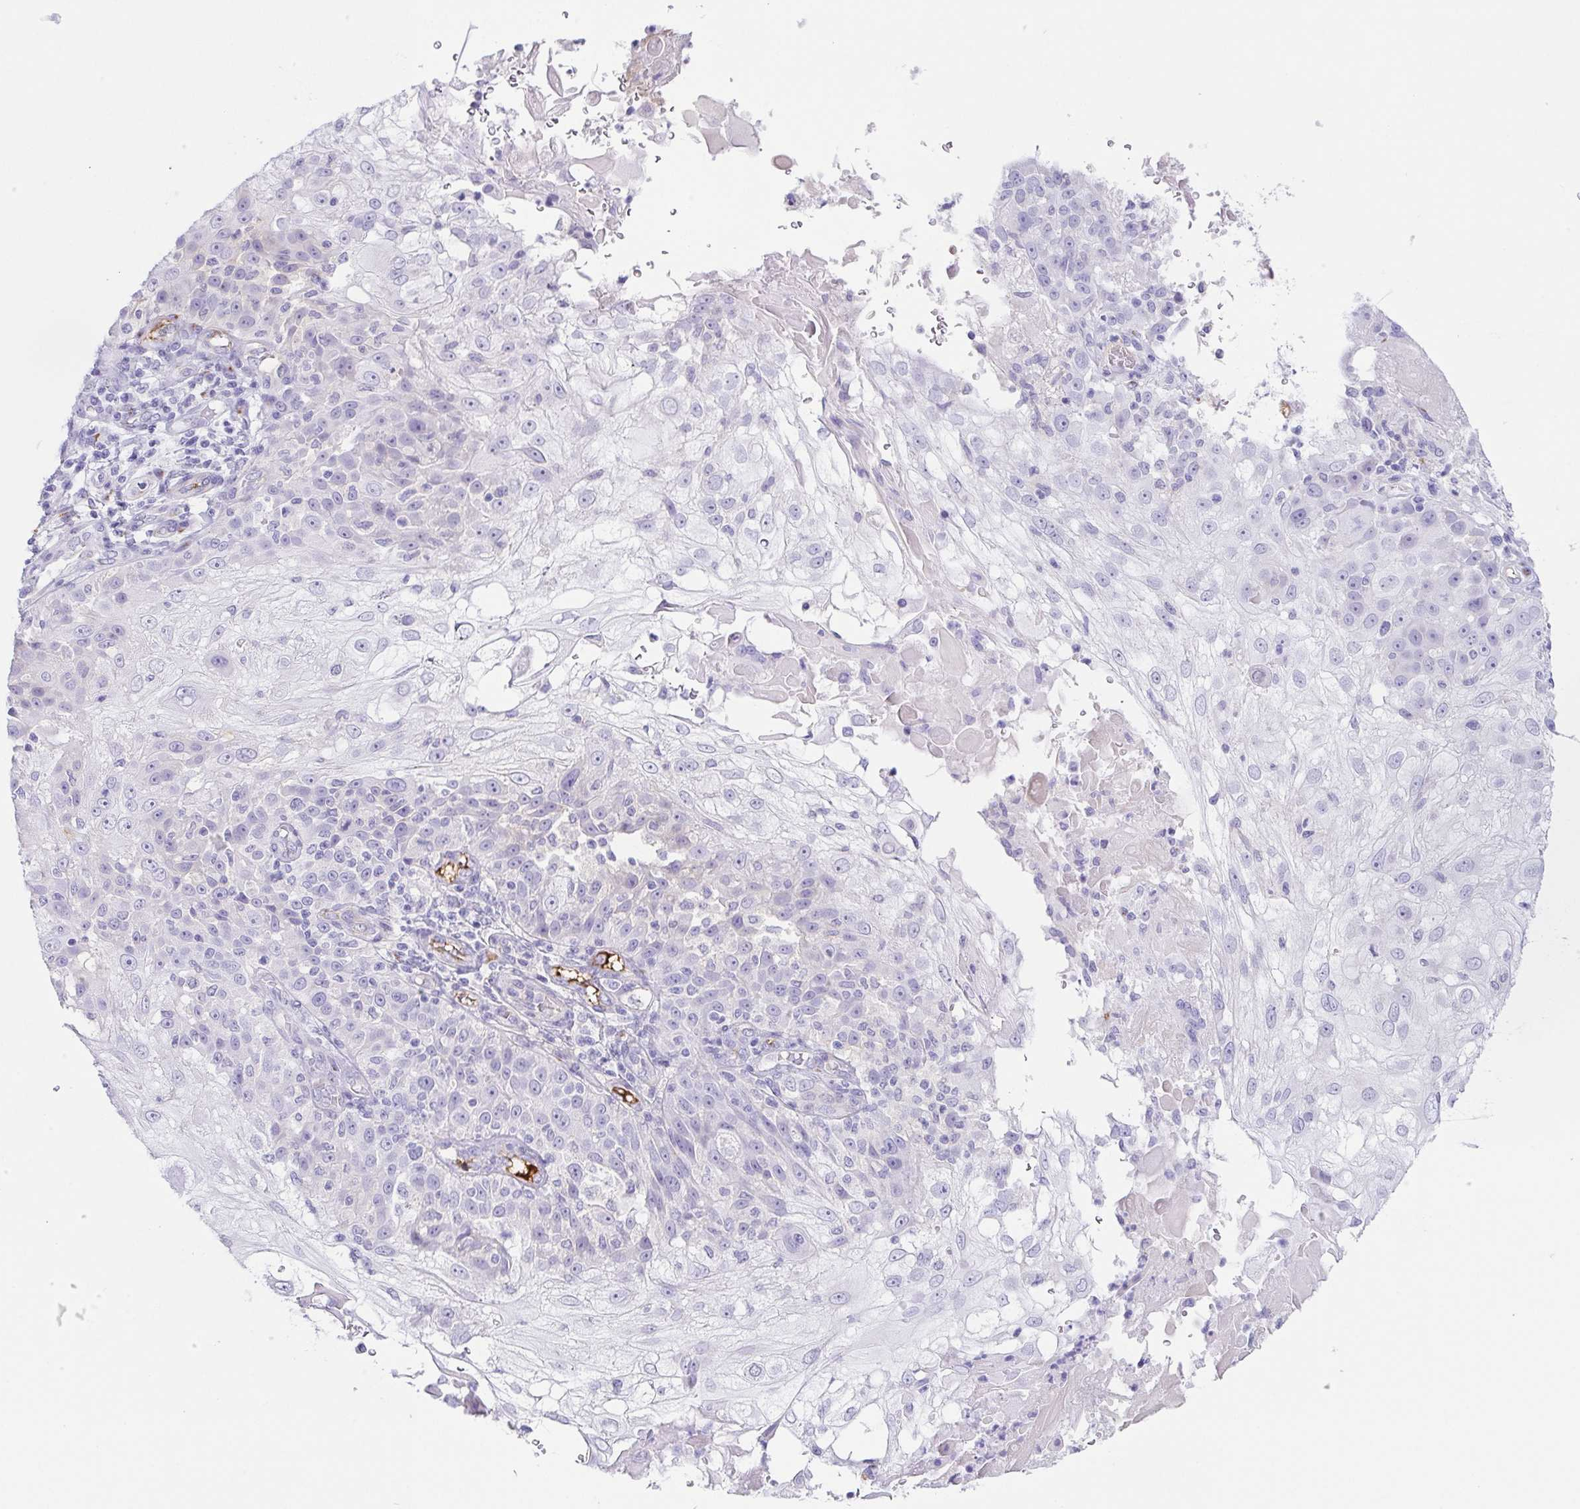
{"staining": {"intensity": "negative", "quantity": "none", "location": "none"}, "tissue": "skin cancer", "cell_type": "Tumor cells", "image_type": "cancer", "snomed": [{"axis": "morphology", "description": "Normal tissue, NOS"}, {"axis": "morphology", "description": "Squamous cell carcinoma, NOS"}, {"axis": "topography", "description": "Skin"}], "caption": "Tumor cells show no significant positivity in skin cancer (squamous cell carcinoma).", "gene": "LDLRAD1", "patient": {"sex": "female", "age": 83}}